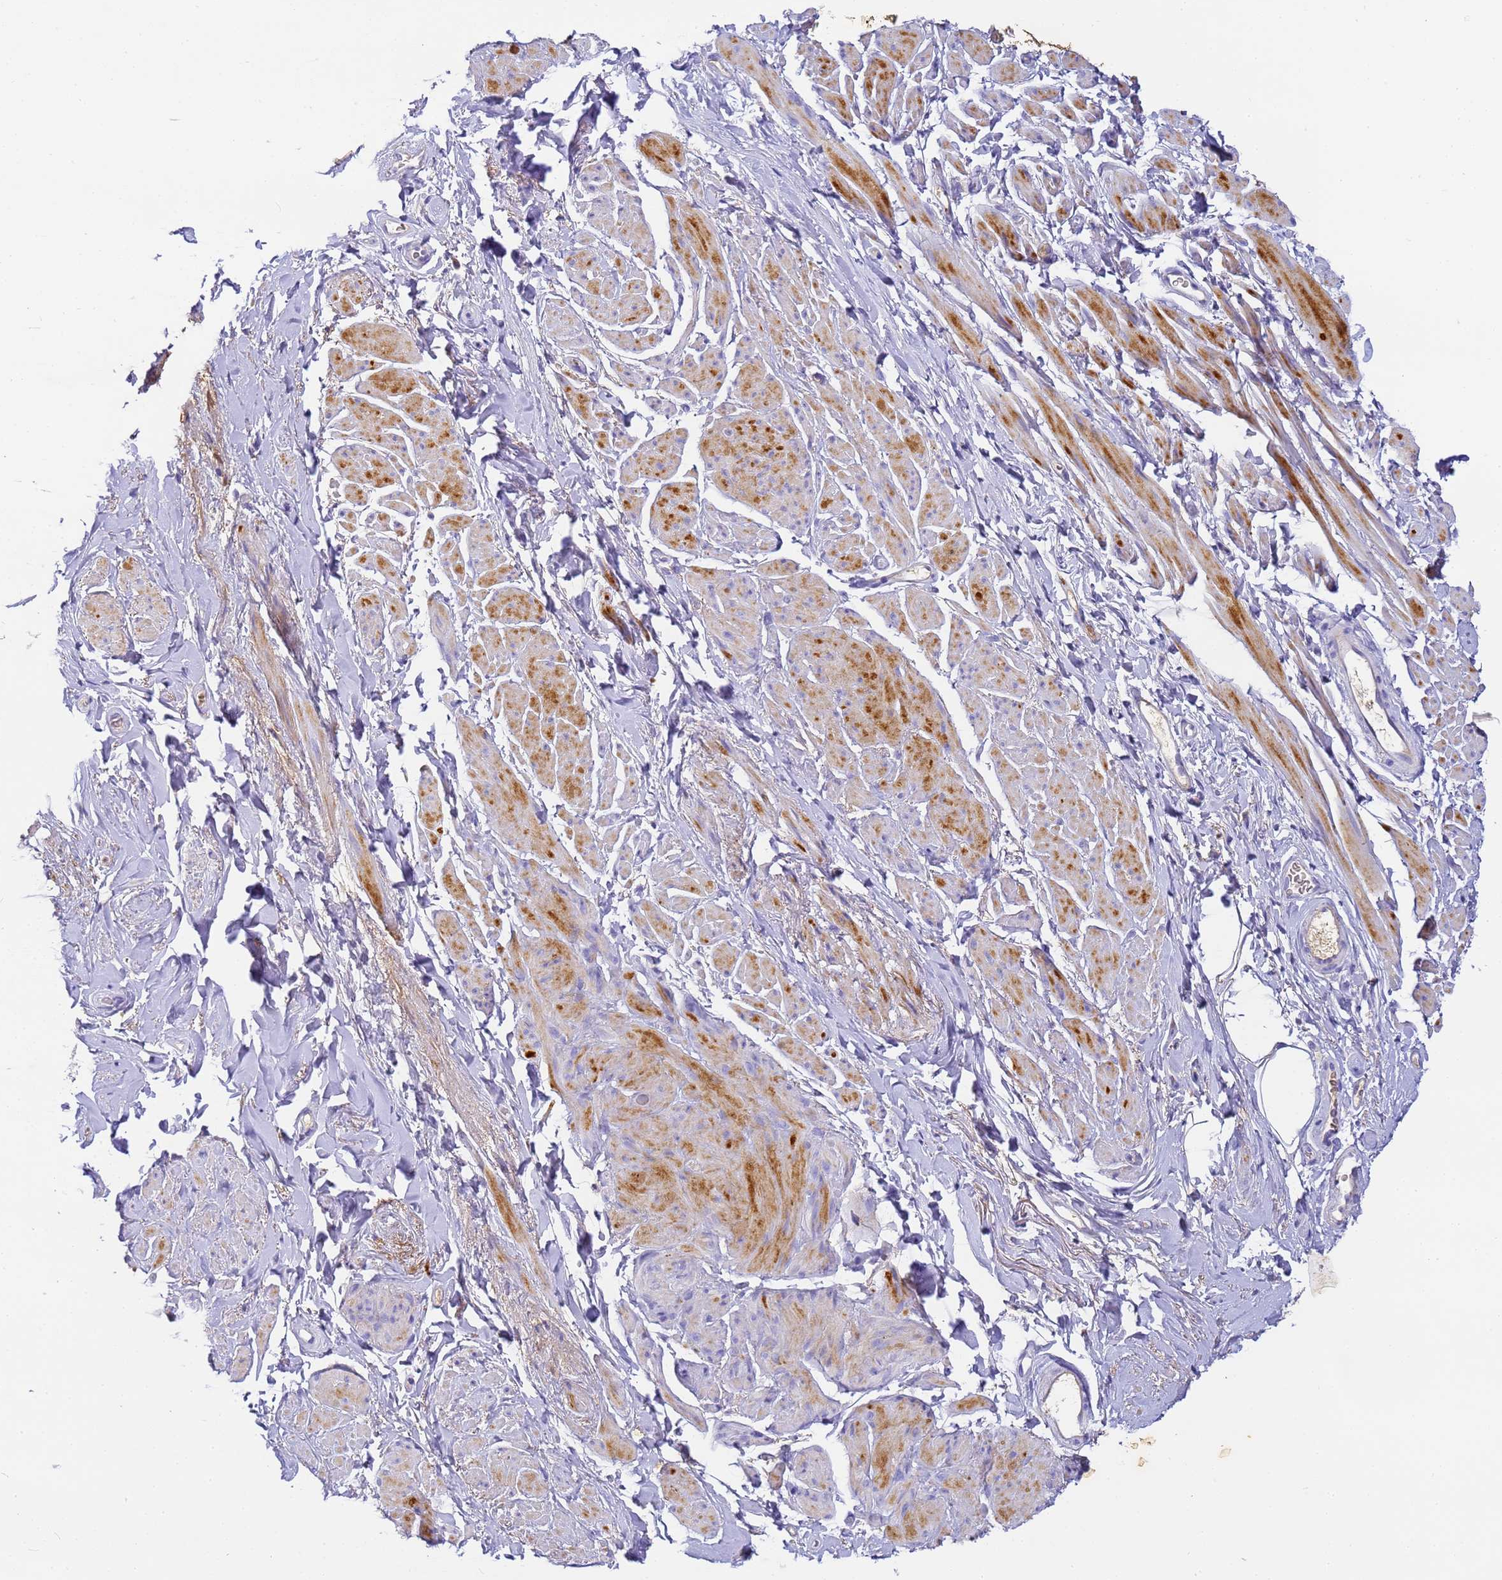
{"staining": {"intensity": "moderate", "quantity": "<25%", "location": "cytoplasmic/membranous"}, "tissue": "smooth muscle", "cell_type": "Smooth muscle cells", "image_type": "normal", "snomed": [{"axis": "morphology", "description": "Normal tissue, NOS"}, {"axis": "topography", "description": "Smooth muscle"}, {"axis": "topography", "description": "Peripheral nerve tissue"}], "caption": "The image displays a brown stain indicating the presence of a protein in the cytoplasmic/membranous of smooth muscle cells in smooth muscle. The protein of interest is stained brown, and the nuclei are stained in blue (DAB (3,3'-diaminobenzidine) IHC with brightfield microscopy, high magnification).", "gene": "CFHR1", "patient": {"sex": "male", "age": 69}}